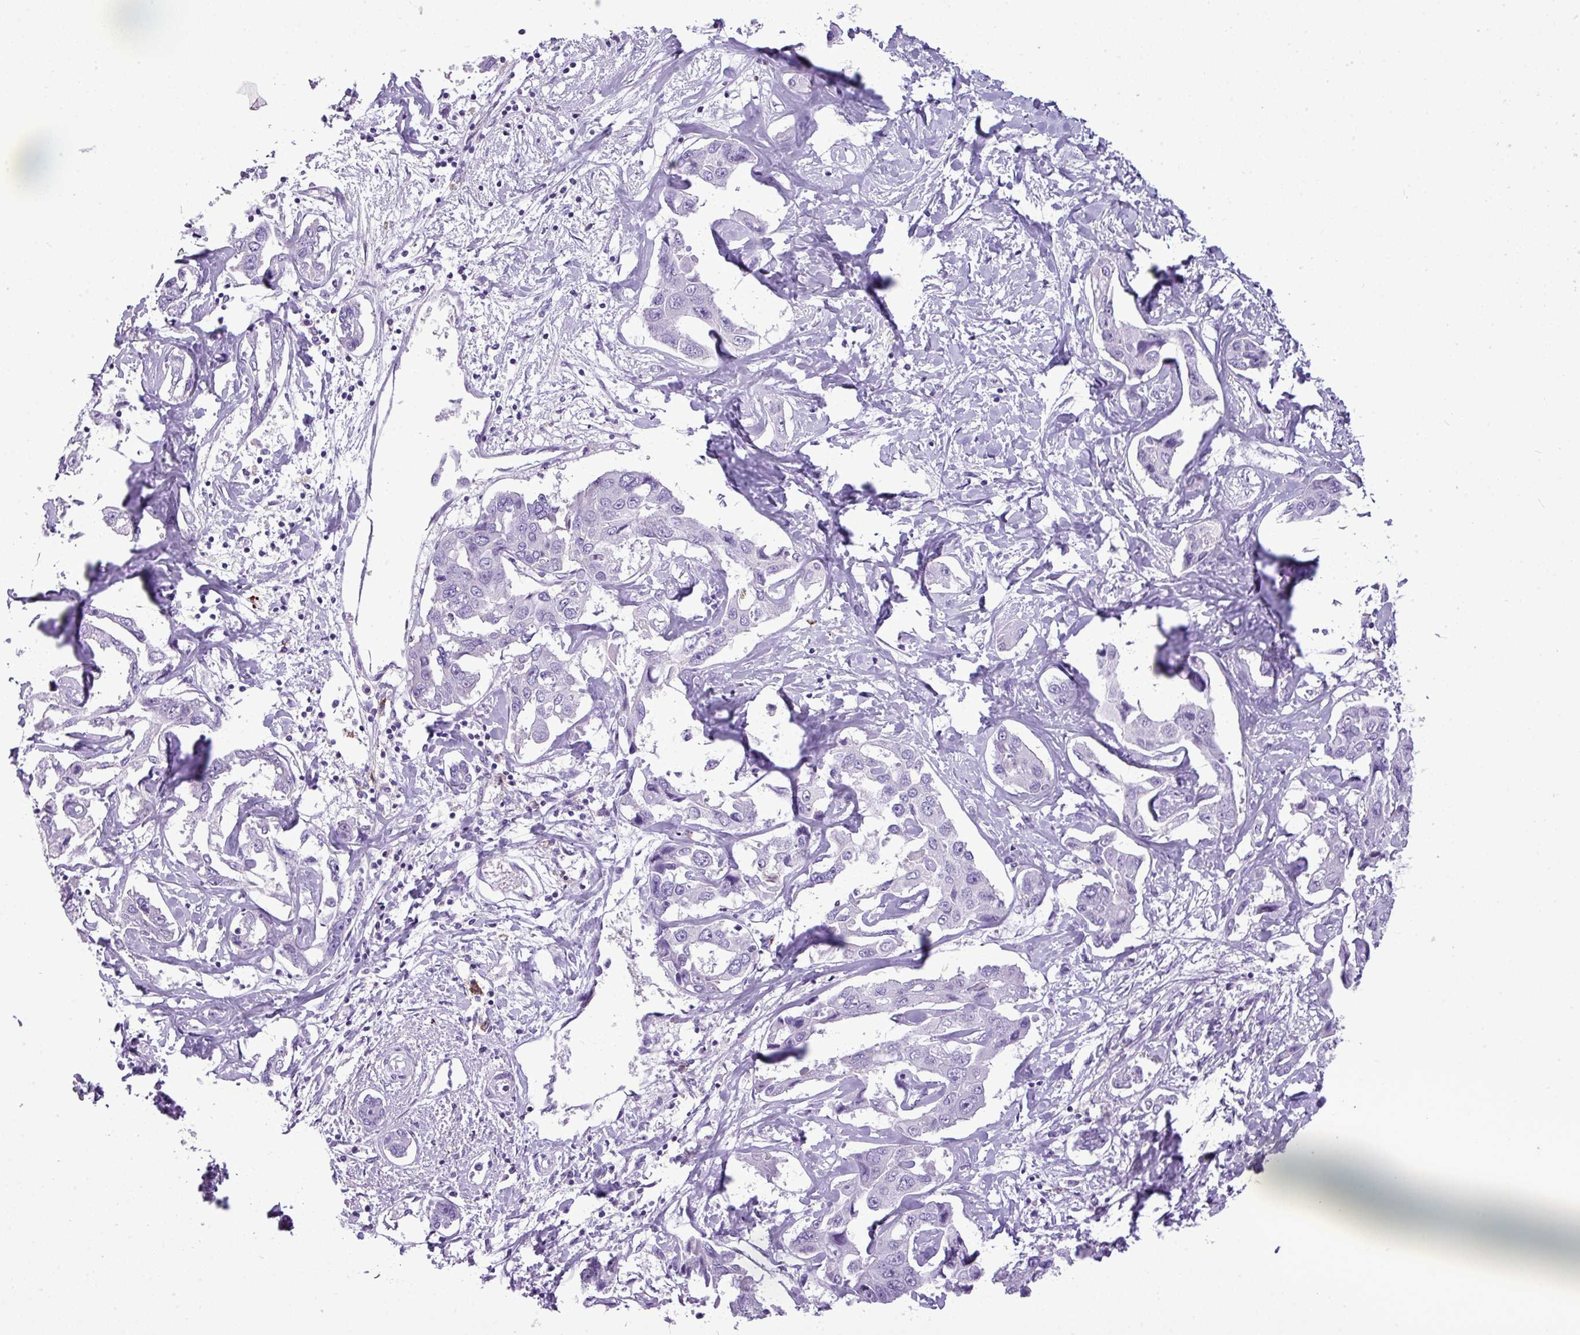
{"staining": {"intensity": "negative", "quantity": "none", "location": "none"}, "tissue": "liver cancer", "cell_type": "Tumor cells", "image_type": "cancer", "snomed": [{"axis": "morphology", "description": "Cholangiocarcinoma"}, {"axis": "topography", "description": "Liver"}], "caption": "IHC micrograph of neoplastic tissue: human liver cholangiocarcinoma stained with DAB (3,3'-diaminobenzidine) reveals no significant protein positivity in tumor cells.", "gene": "RBMXL2", "patient": {"sex": "male", "age": 59}}